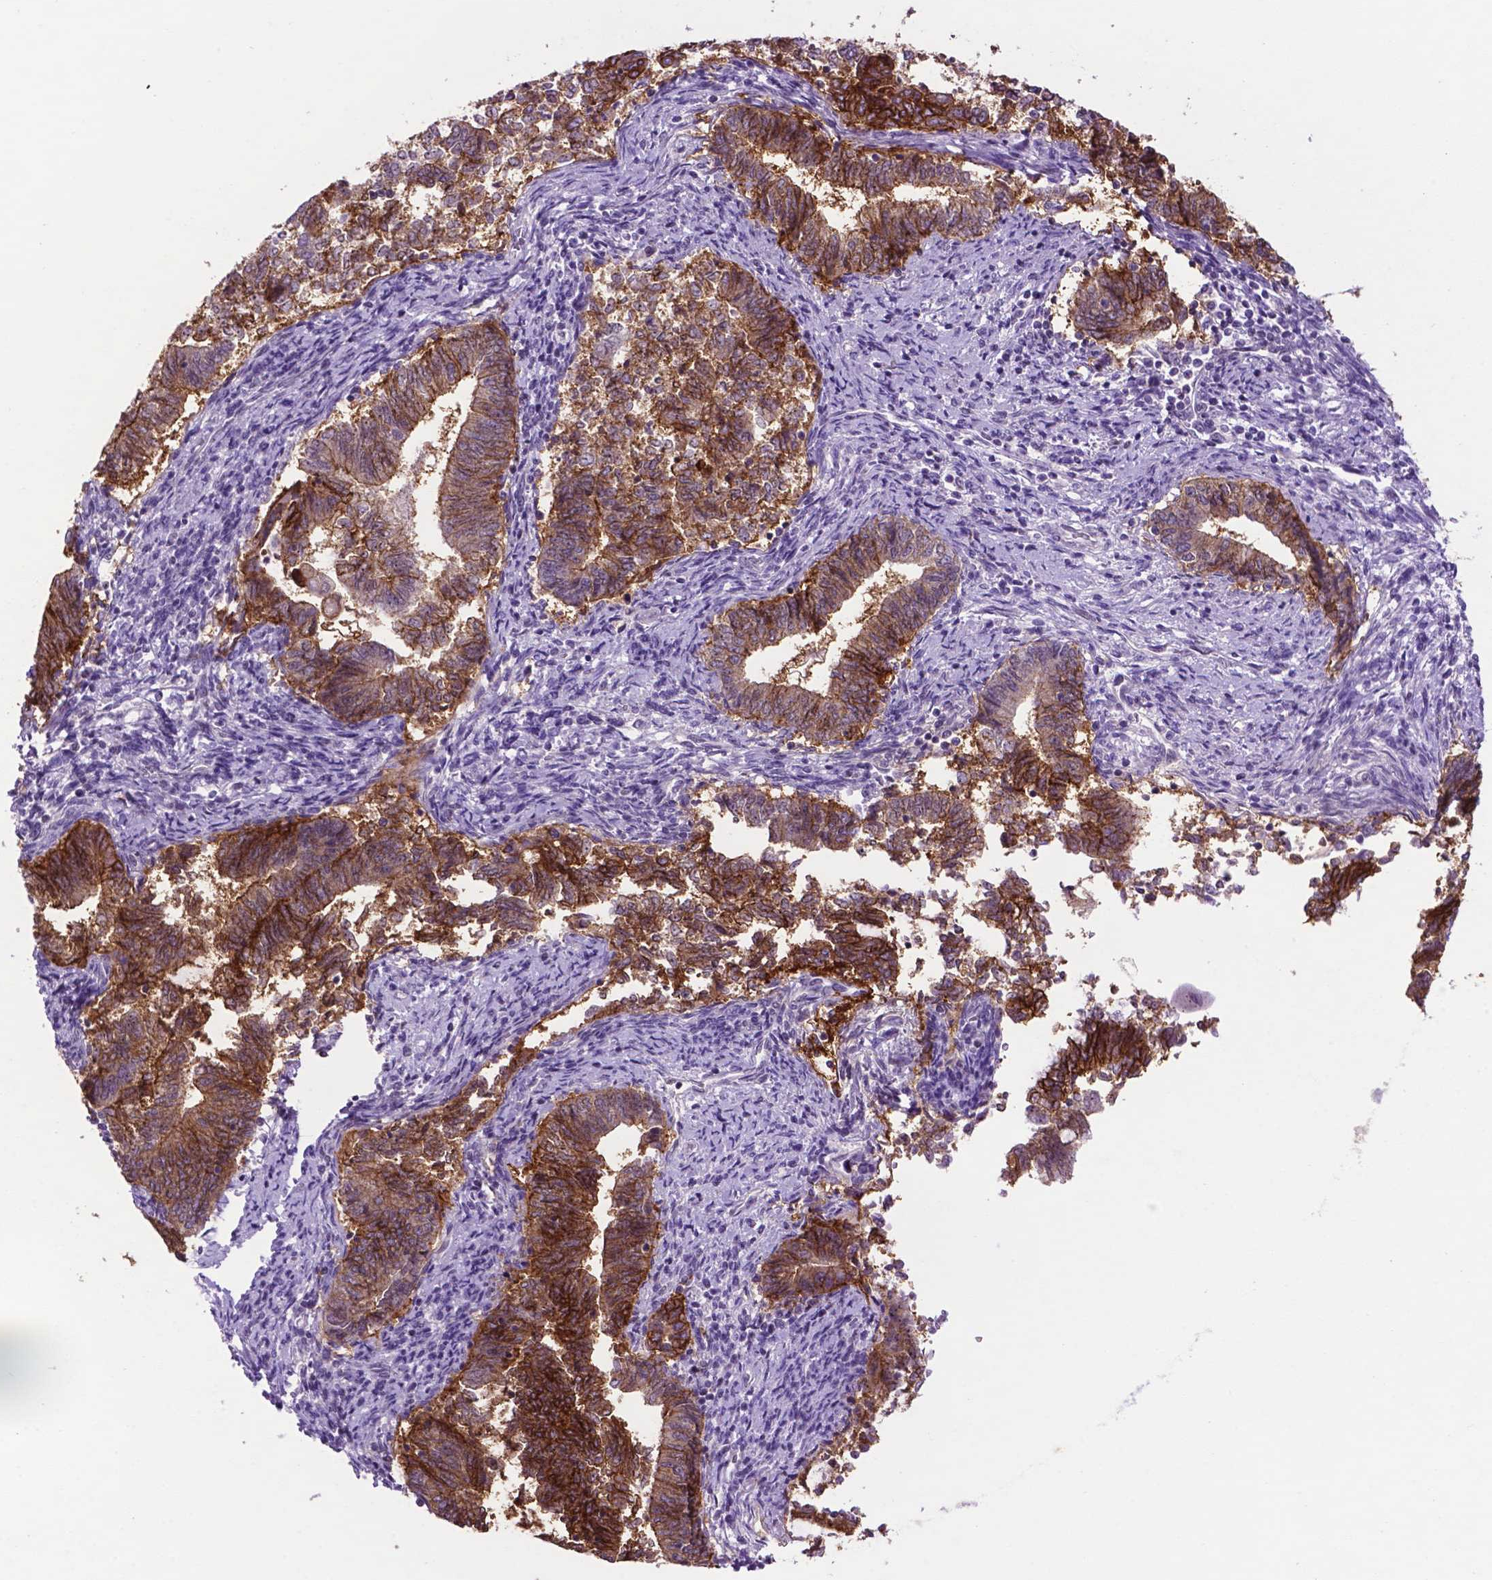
{"staining": {"intensity": "strong", "quantity": "25%-75%", "location": "cytoplasmic/membranous"}, "tissue": "endometrial cancer", "cell_type": "Tumor cells", "image_type": "cancer", "snomed": [{"axis": "morphology", "description": "Adenocarcinoma, NOS"}, {"axis": "topography", "description": "Endometrium"}], "caption": "Protein expression analysis of human adenocarcinoma (endometrial) reveals strong cytoplasmic/membranous expression in approximately 25%-75% of tumor cells. Nuclei are stained in blue.", "gene": "TACSTD2", "patient": {"sex": "female", "age": 65}}